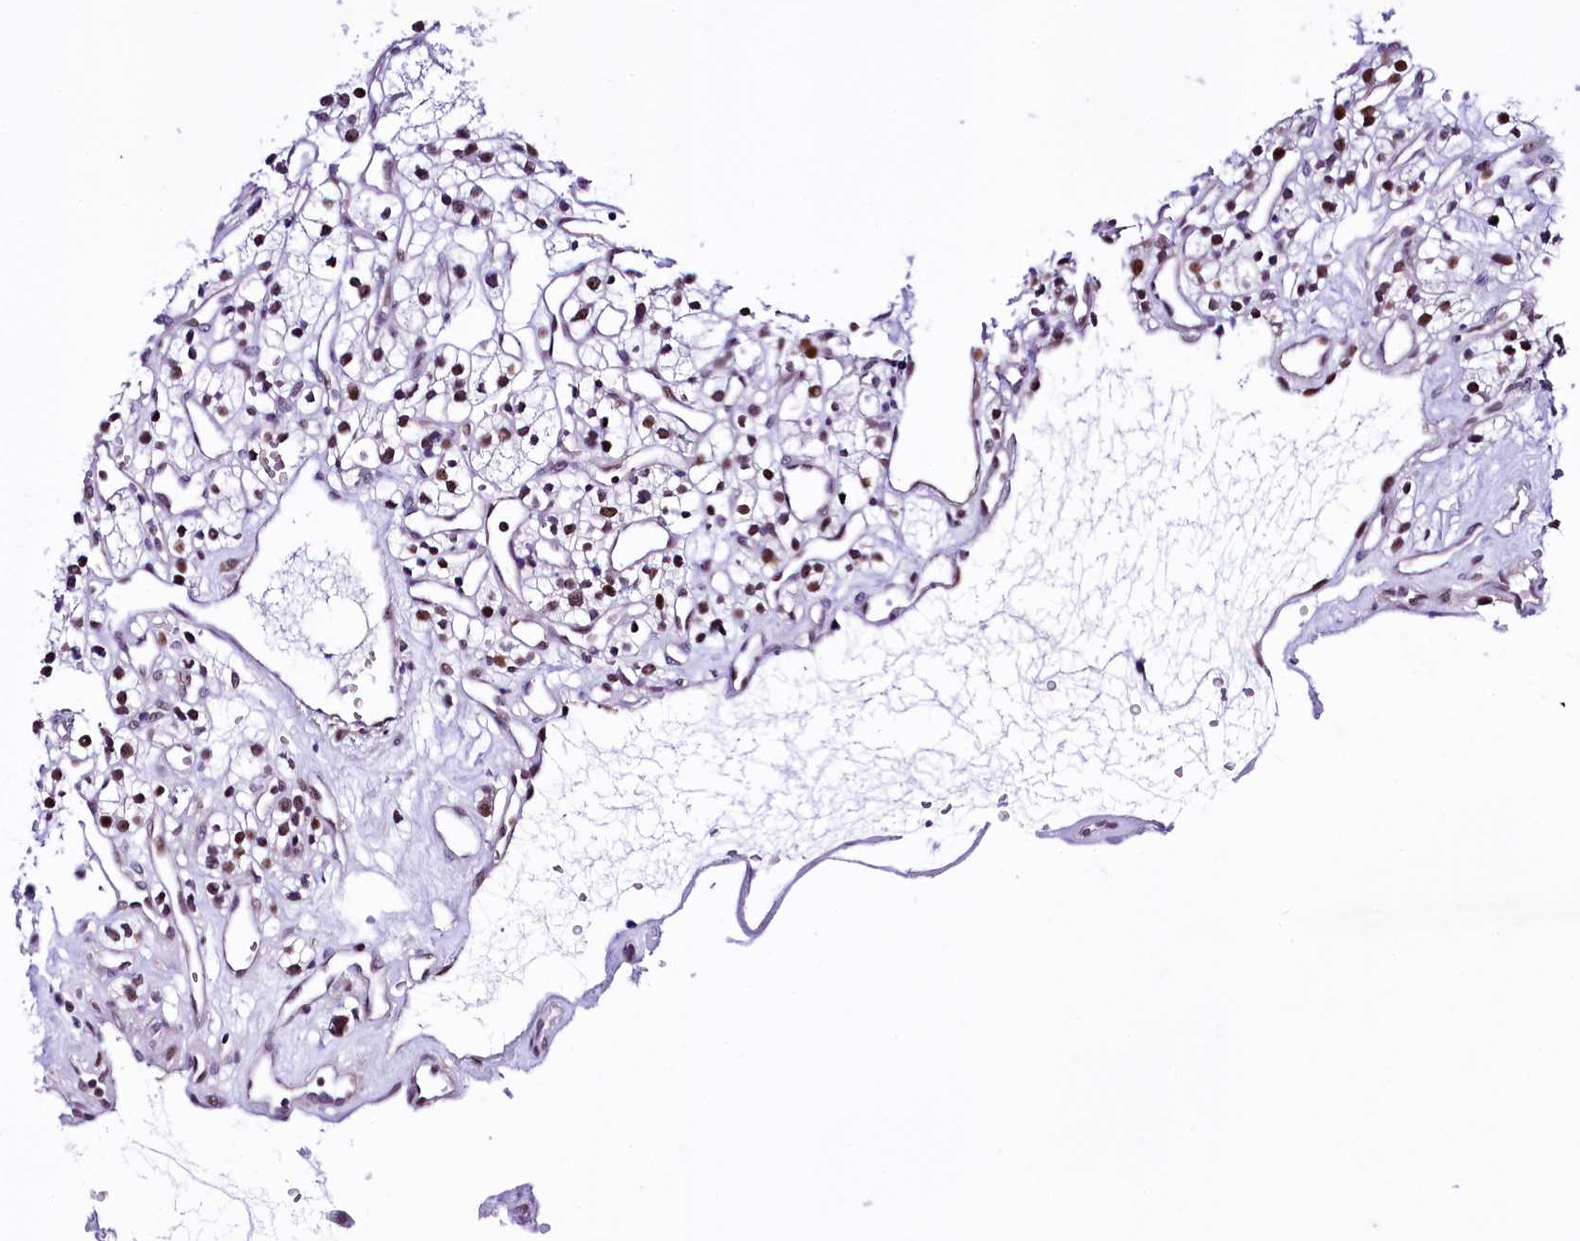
{"staining": {"intensity": "moderate", "quantity": "25%-75%", "location": "nuclear"}, "tissue": "renal cancer", "cell_type": "Tumor cells", "image_type": "cancer", "snomed": [{"axis": "morphology", "description": "Adenocarcinoma, NOS"}, {"axis": "topography", "description": "Kidney"}], "caption": "Immunohistochemical staining of human adenocarcinoma (renal) reveals moderate nuclear protein staining in approximately 25%-75% of tumor cells. (DAB (3,3'-diaminobenzidine) IHC with brightfield microscopy, high magnification).", "gene": "SAMD10", "patient": {"sex": "female", "age": 57}}